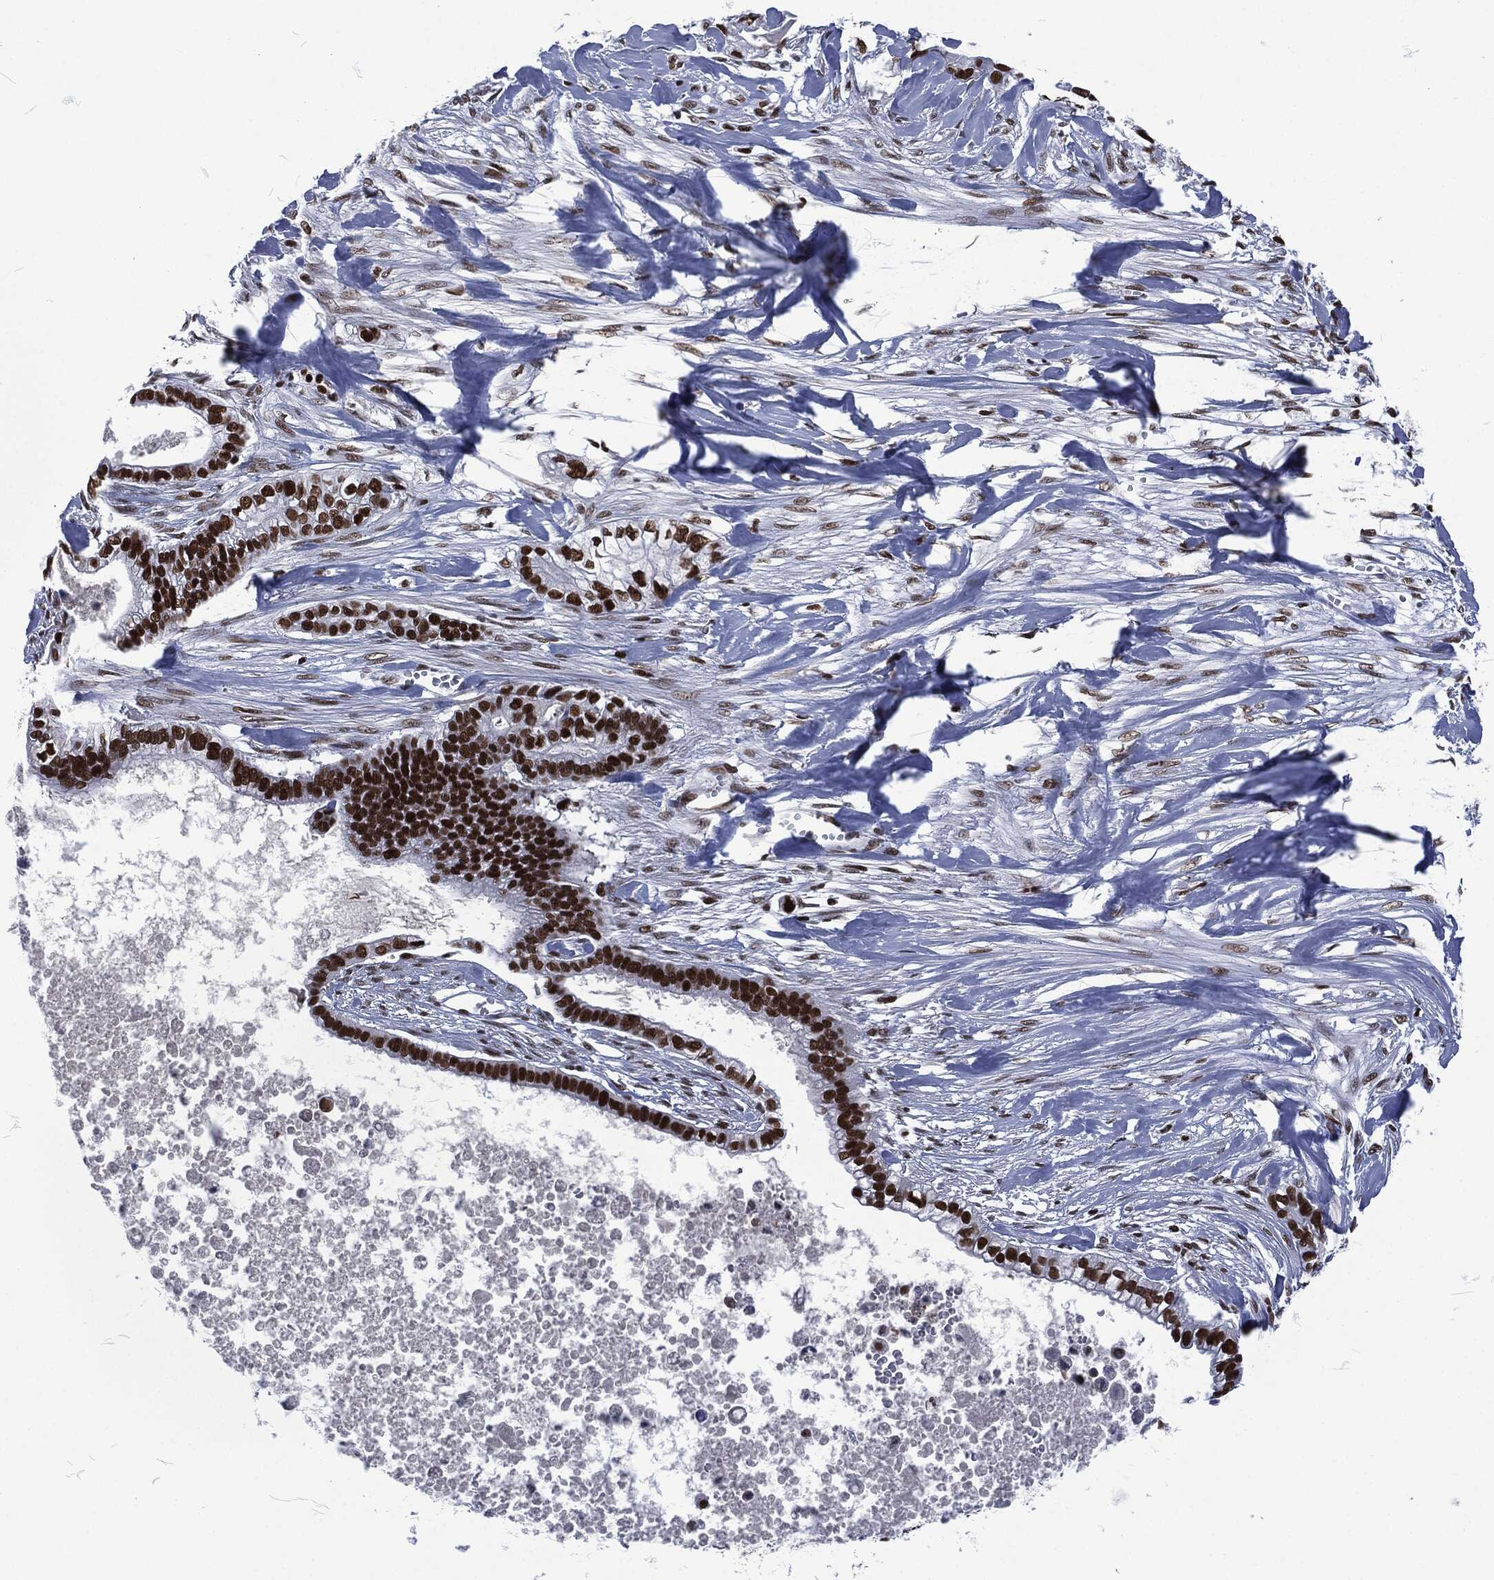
{"staining": {"intensity": "strong", "quantity": ">75%", "location": "nuclear"}, "tissue": "pancreatic cancer", "cell_type": "Tumor cells", "image_type": "cancer", "snomed": [{"axis": "morphology", "description": "Adenocarcinoma, NOS"}, {"axis": "topography", "description": "Pancreas"}], "caption": "Immunohistochemical staining of human adenocarcinoma (pancreatic) exhibits high levels of strong nuclear protein positivity in approximately >75% of tumor cells.", "gene": "DCPS", "patient": {"sex": "male", "age": 61}}